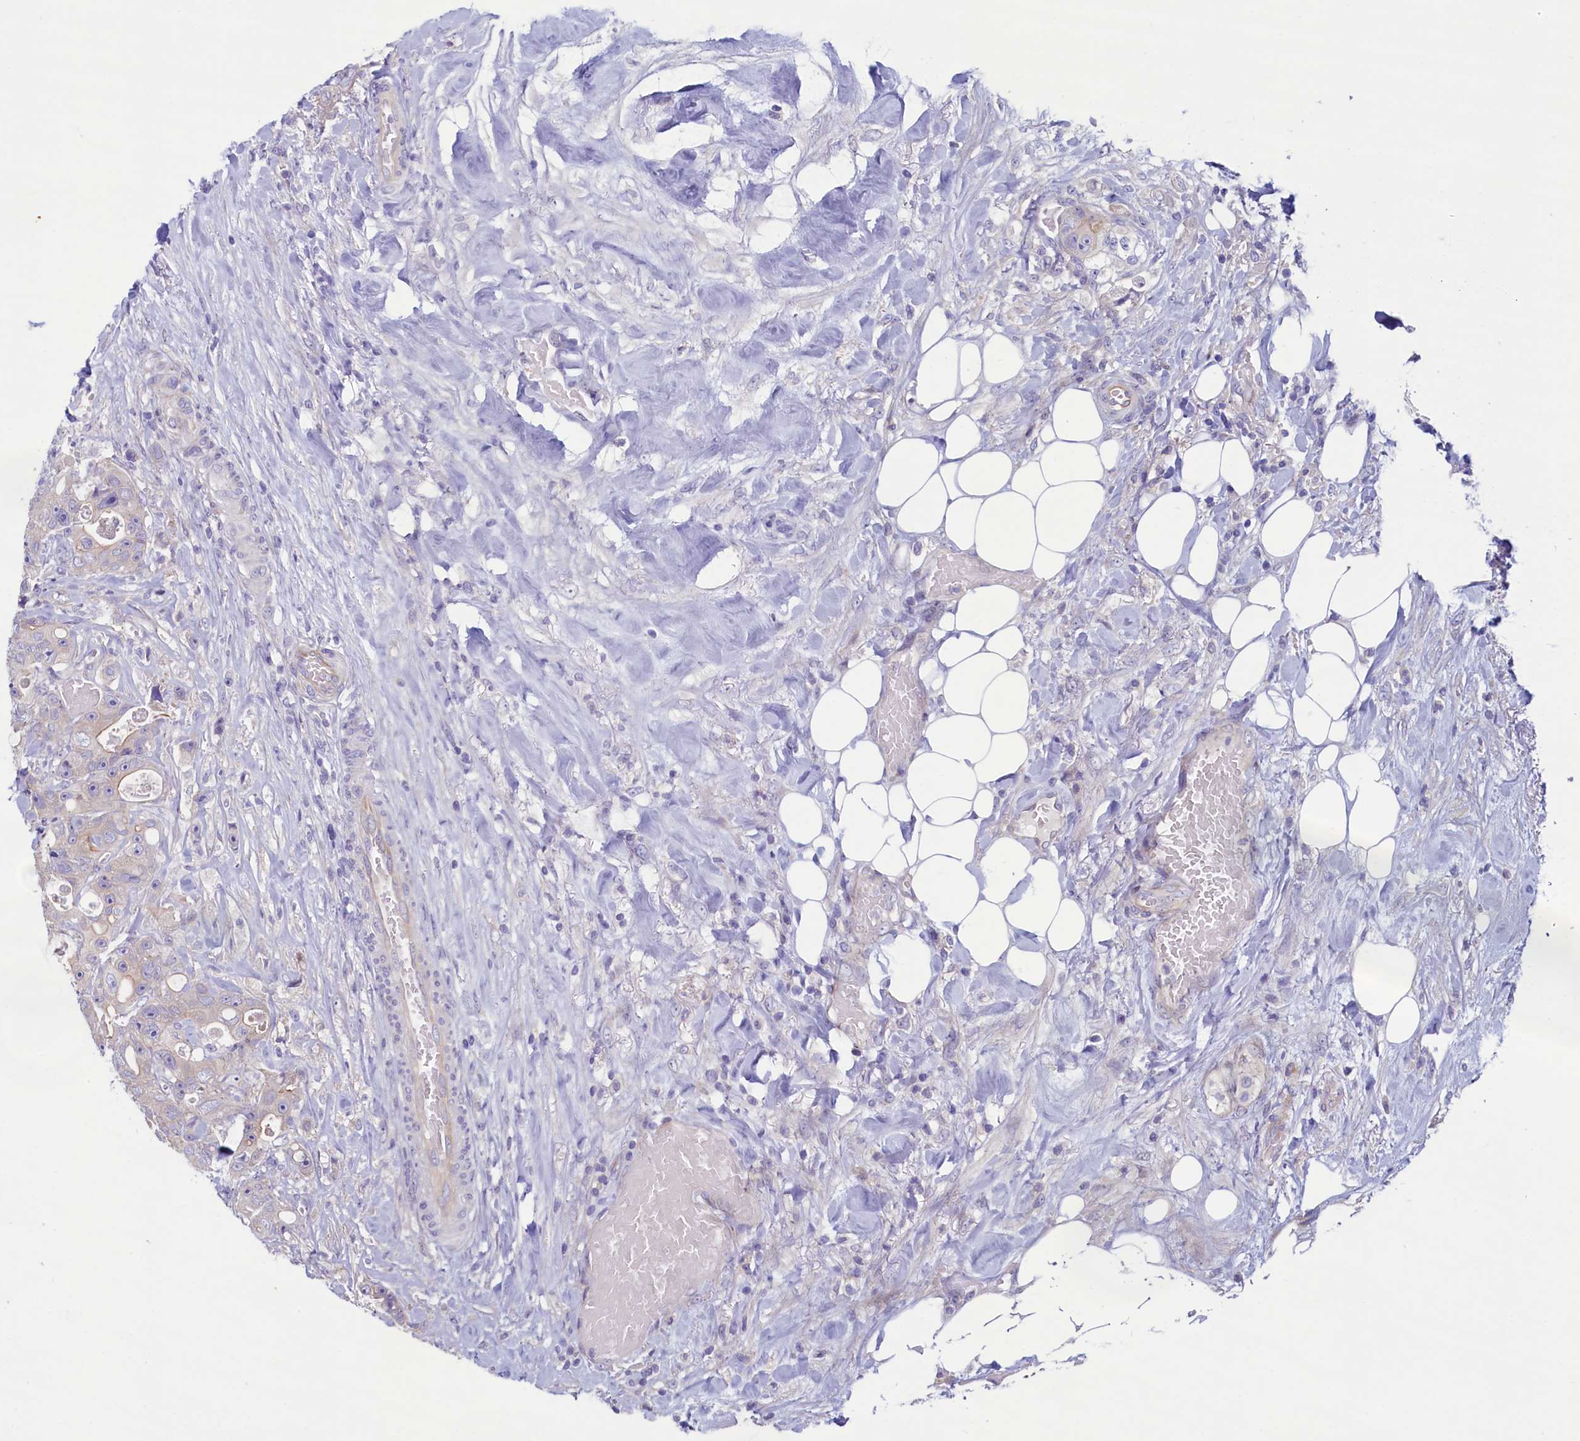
{"staining": {"intensity": "negative", "quantity": "none", "location": "none"}, "tissue": "colorectal cancer", "cell_type": "Tumor cells", "image_type": "cancer", "snomed": [{"axis": "morphology", "description": "Adenocarcinoma, NOS"}, {"axis": "topography", "description": "Colon"}], "caption": "Tumor cells are negative for brown protein staining in colorectal adenocarcinoma. (Stains: DAB (3,3'-diaminobenzidine) IHC with hematoxylin counter stain, Microscopy: brightfield microscopy at high magnification).", "gene": "KRBOX5", "patient": {"sex": "female", "age": 46}}